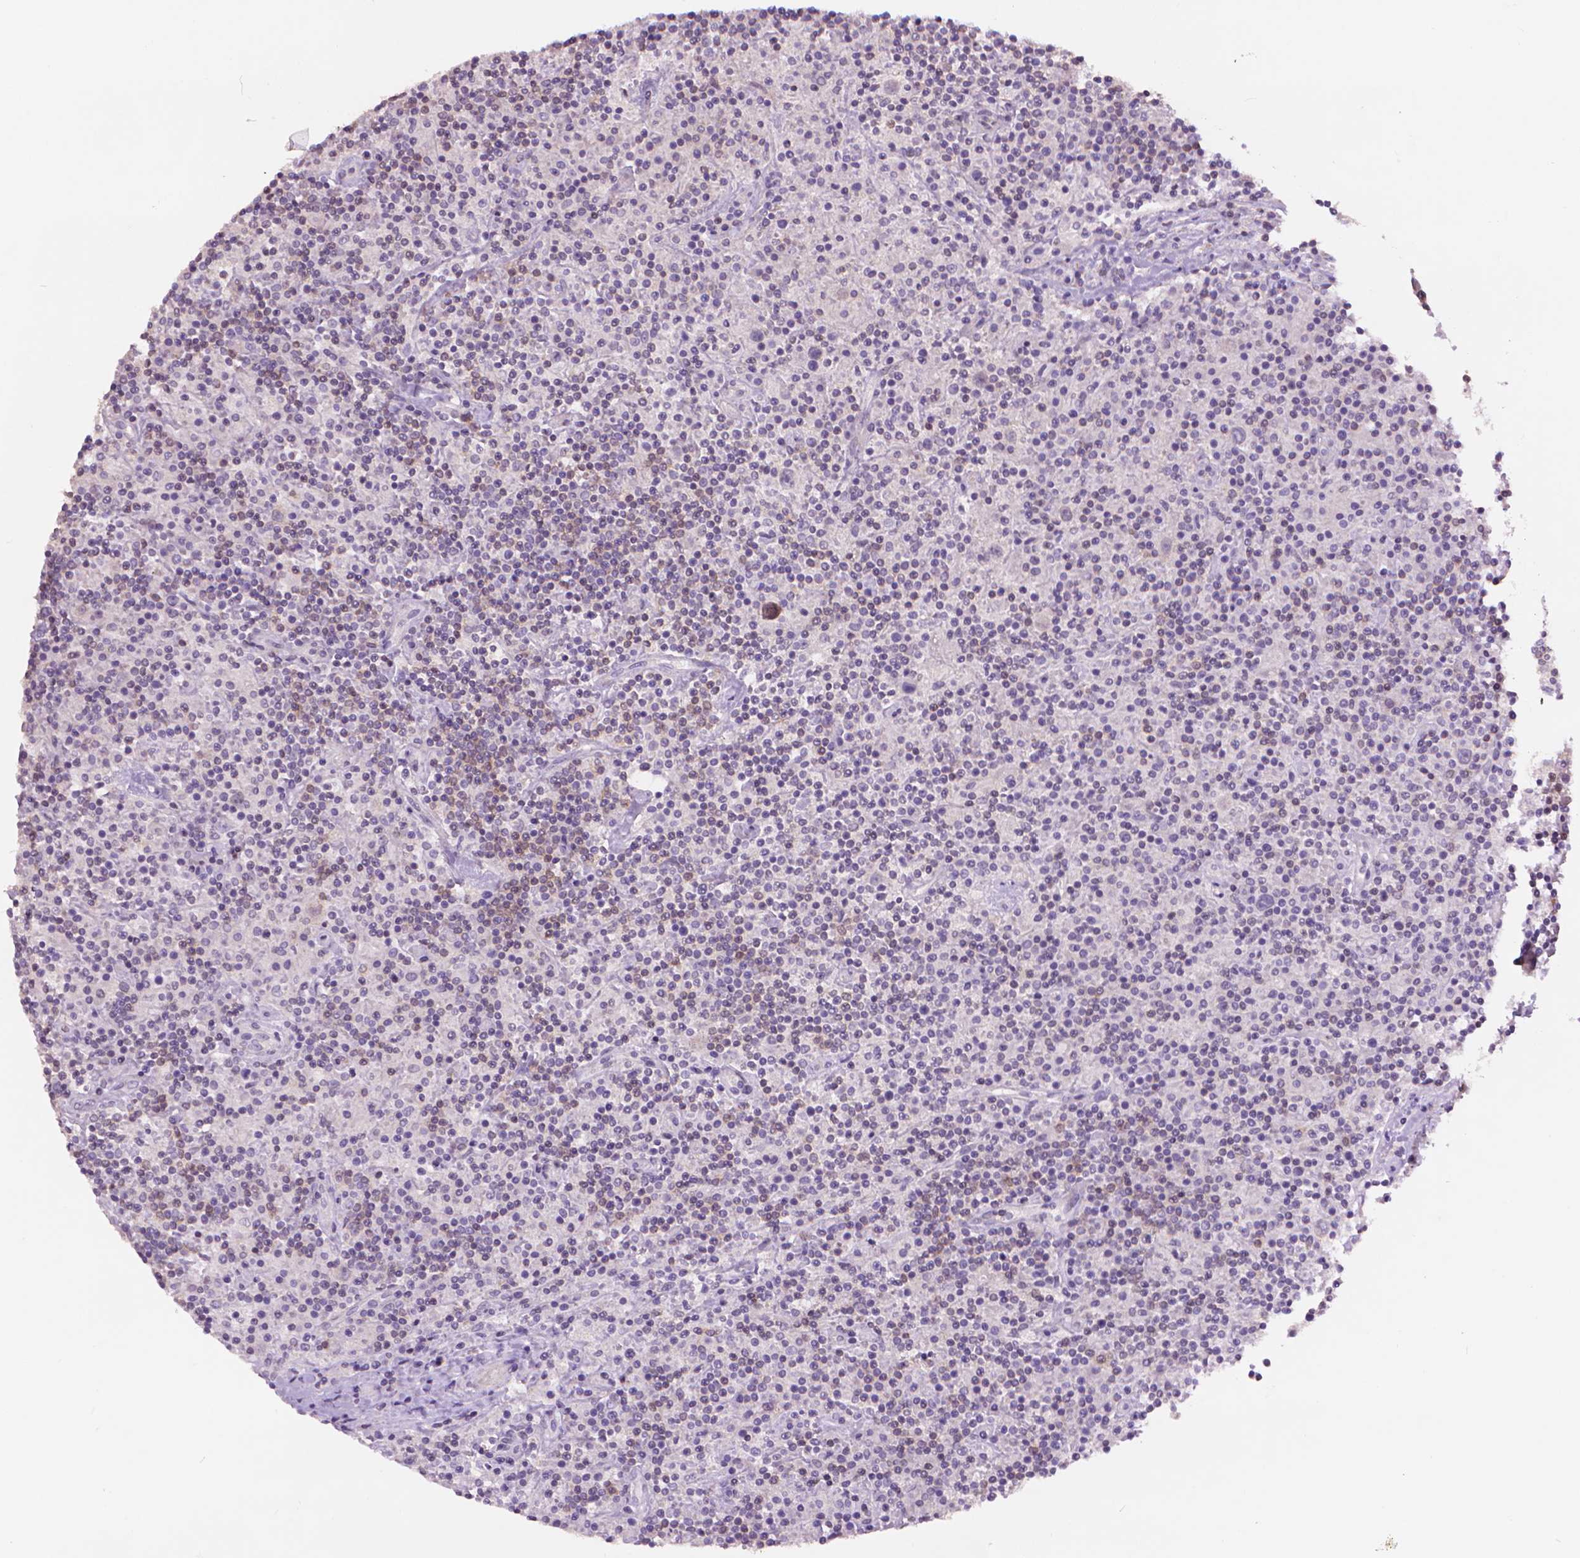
{"staining": {"intensity": "weak", "quantity": "<25%", "location": "cytoplasmic/membranous"}, "tissue": "lymphoma", "cell_type": "Tumor cells", "image_type": "cancer", "snomed": [{"axis": "morphology", "description": "Hodgkin's disease, NOS"}, {"axis": "topography", "description": "Lymph node"}], "caption": "Immunohistochemistry (IHC) of Hodgkin's disease exhibits no expression in tumor cells. (Stains: DAB (3,3'-diaminobenzidine) immunohistochemistry with hematoxylin counter stain, Microscopy: brightfield microscopy at high magnification).", "gene": "ENO2", "patient": {"sex": "male", "age": 70}}